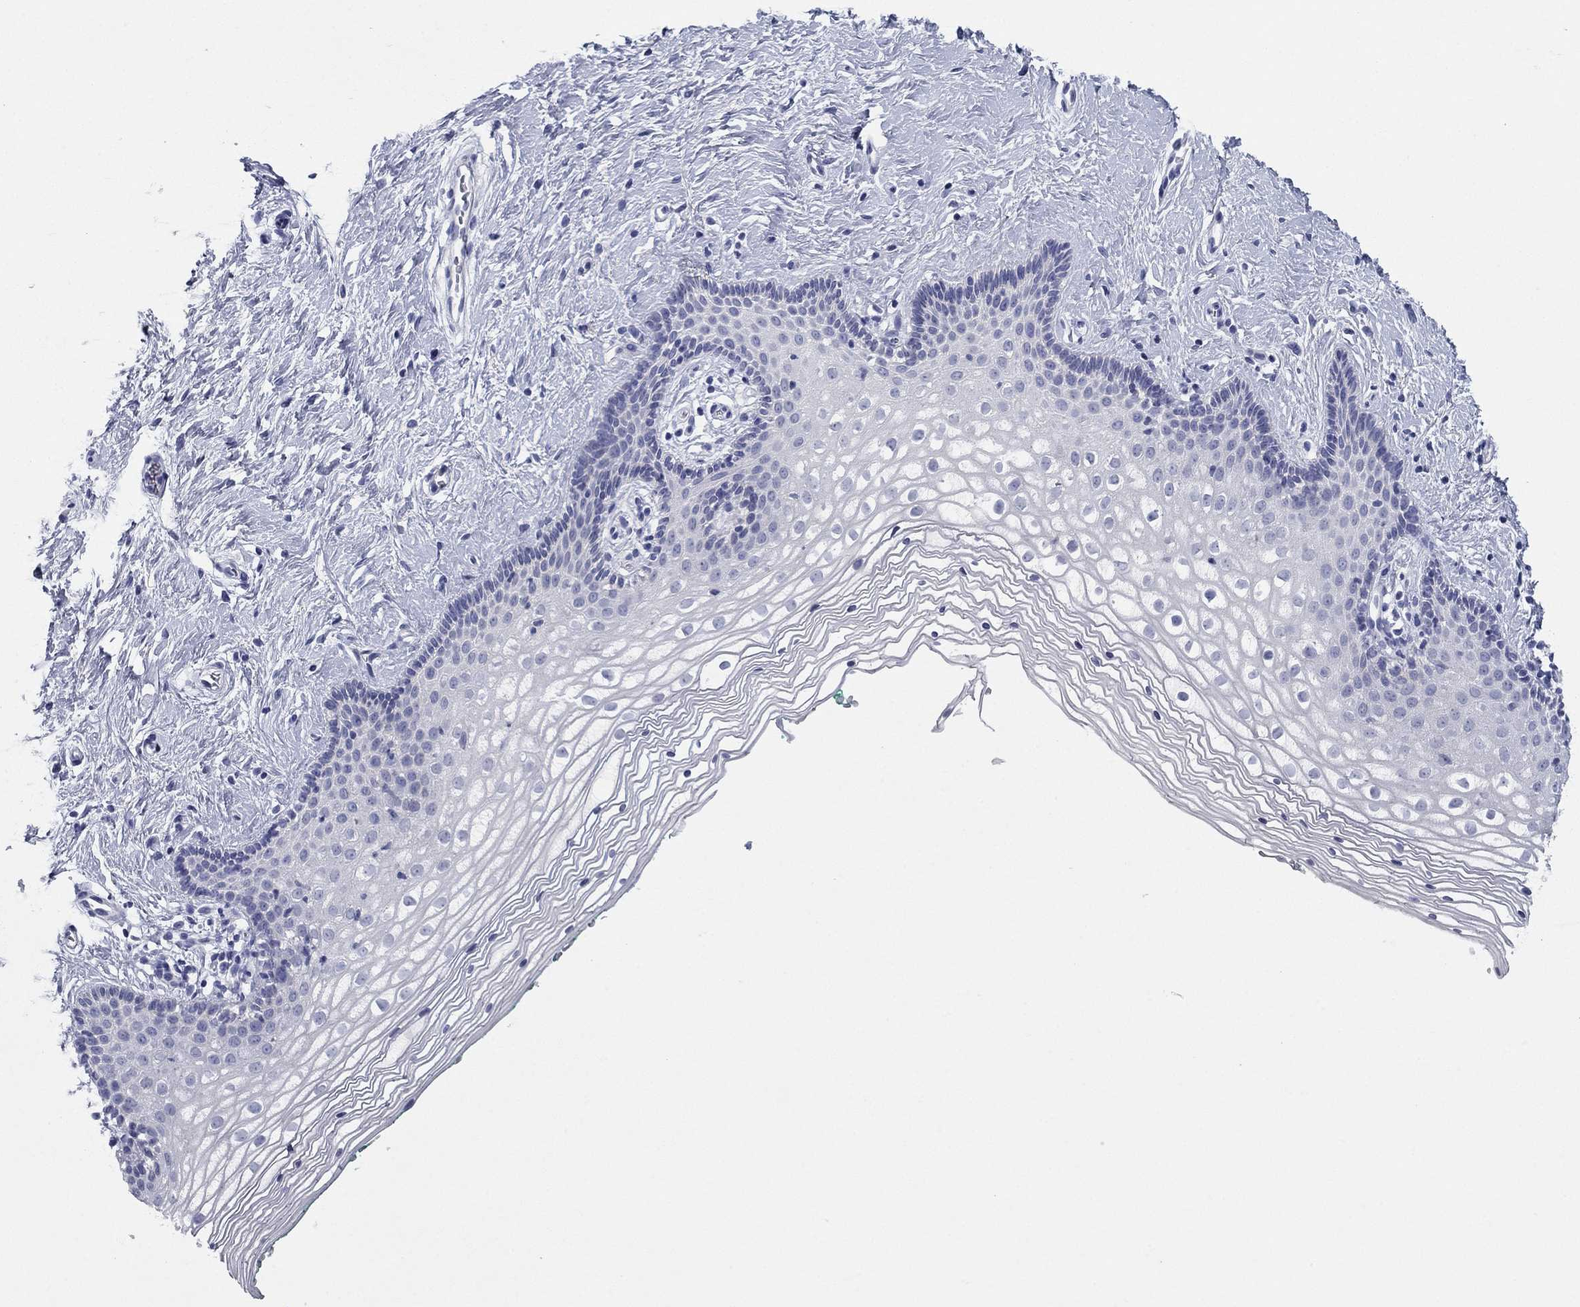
{"staining": {"intensity": "negative", "quantity": "none", "location": "none"}, "tissue": "vagina", "cell_type": "Squamous epithelial cells", "image_type": "normal", "snomed": [{"axis": "morphology", "description": "Normal tissue, NOS"}, {"axis": "topography", "description": "Vagina"}], "caption": "A high-resolution image shows immunohistochemistry staining of benign vagina, which displays no significant positivity in squamous epithelial cells.", "gene": "GRK7", "patient": {"sex": "female", "age": 36}}